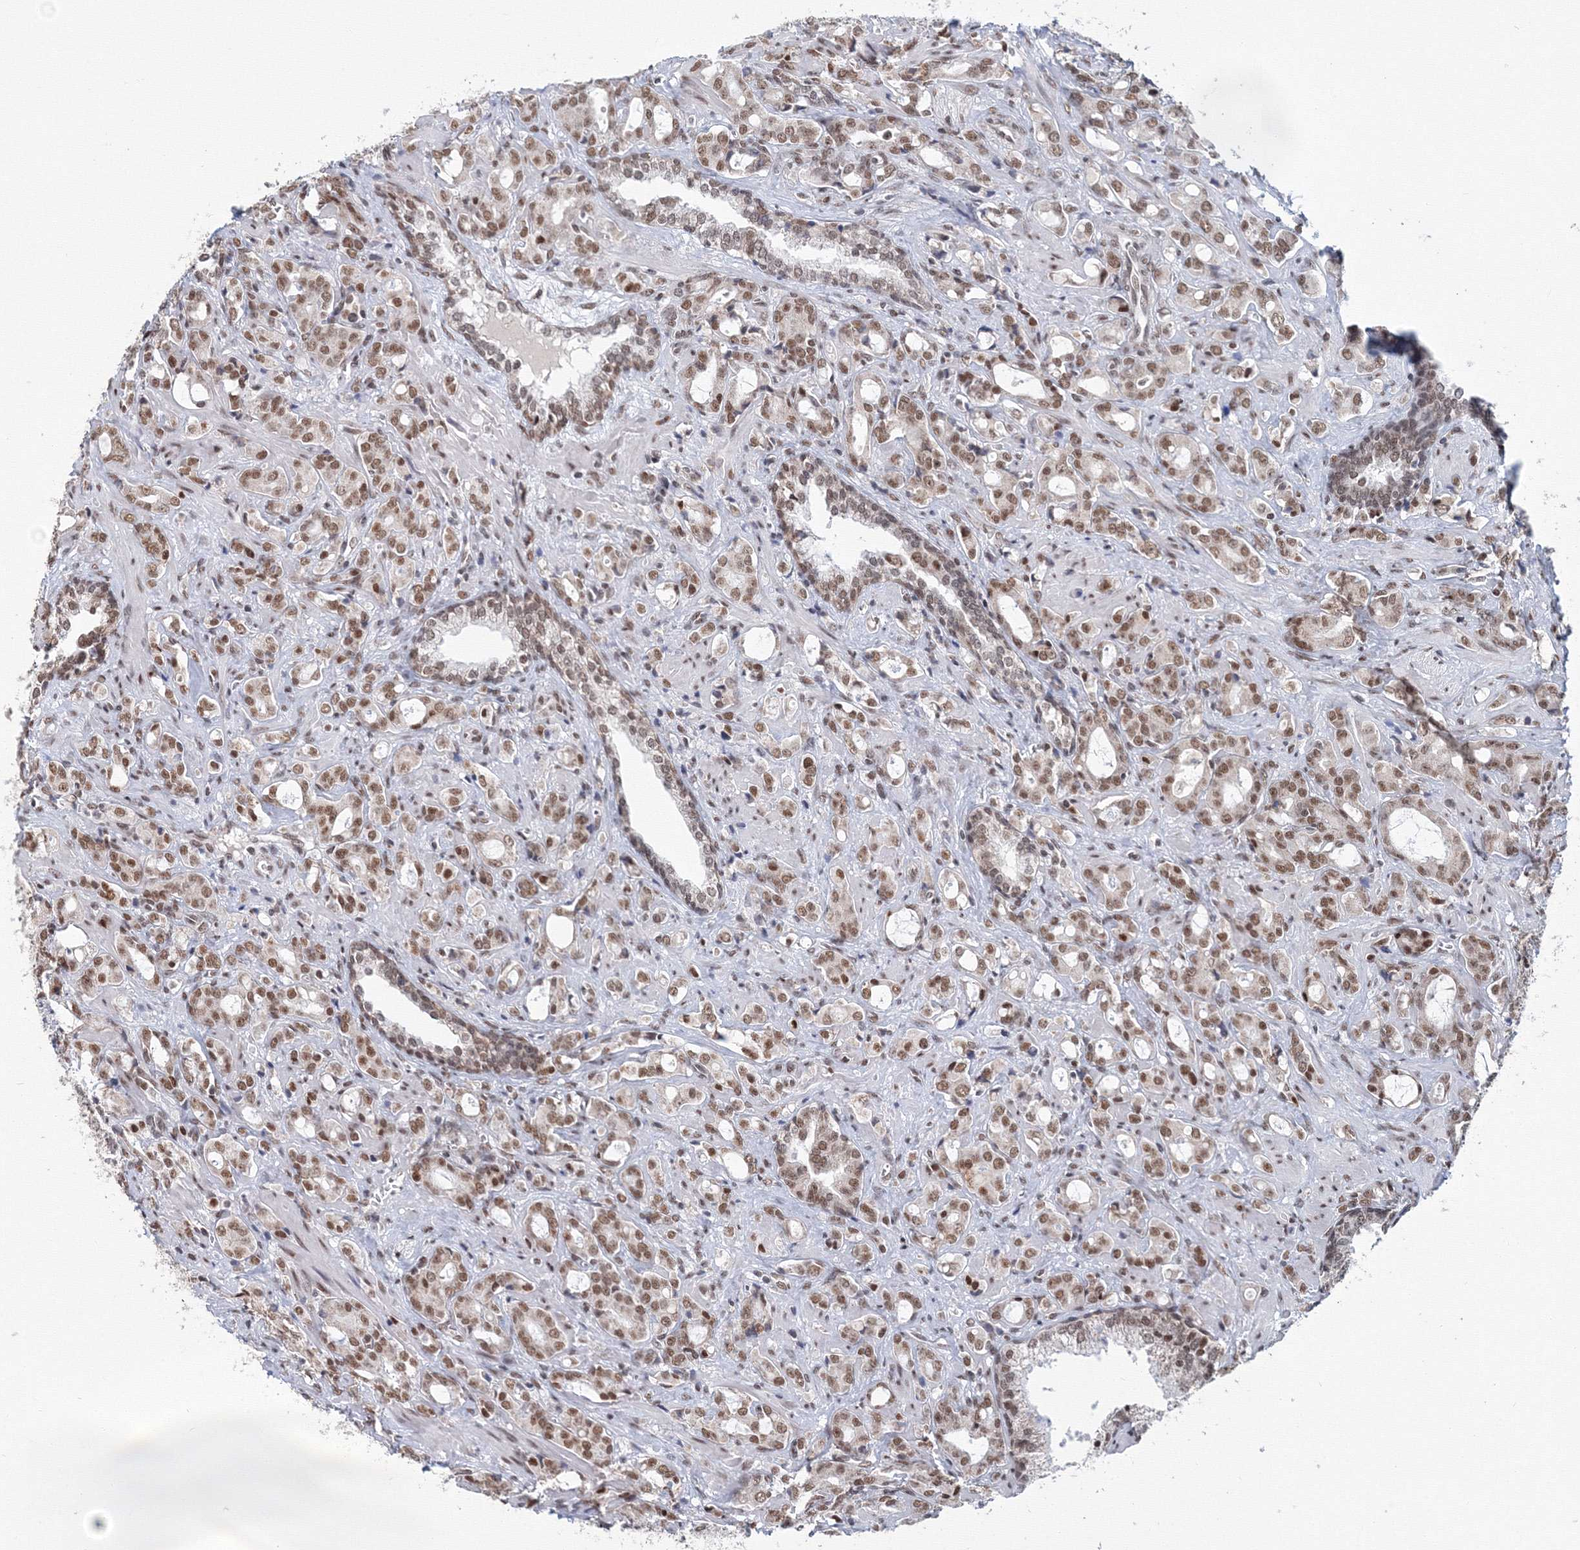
{"staining": {"intensity": "moderate", "quantity": ">75%", "location": "nuclear"}, "tissue": "prostate cancer", "cell_type": "Tumor cells", "image_type": "cancer", "snomed": [{"axis": "morphology", "description": "Adenocarcinoma, High grade"}, {"axis": "topography", "description": "Prostate"}], "caption": "Tumor cells reveal medium levels of moderate nuclear expression in about >75% of cells in human prostate cancer.", "gene": "SF3B6", "patient": {"sex": "male", "age": 72}}